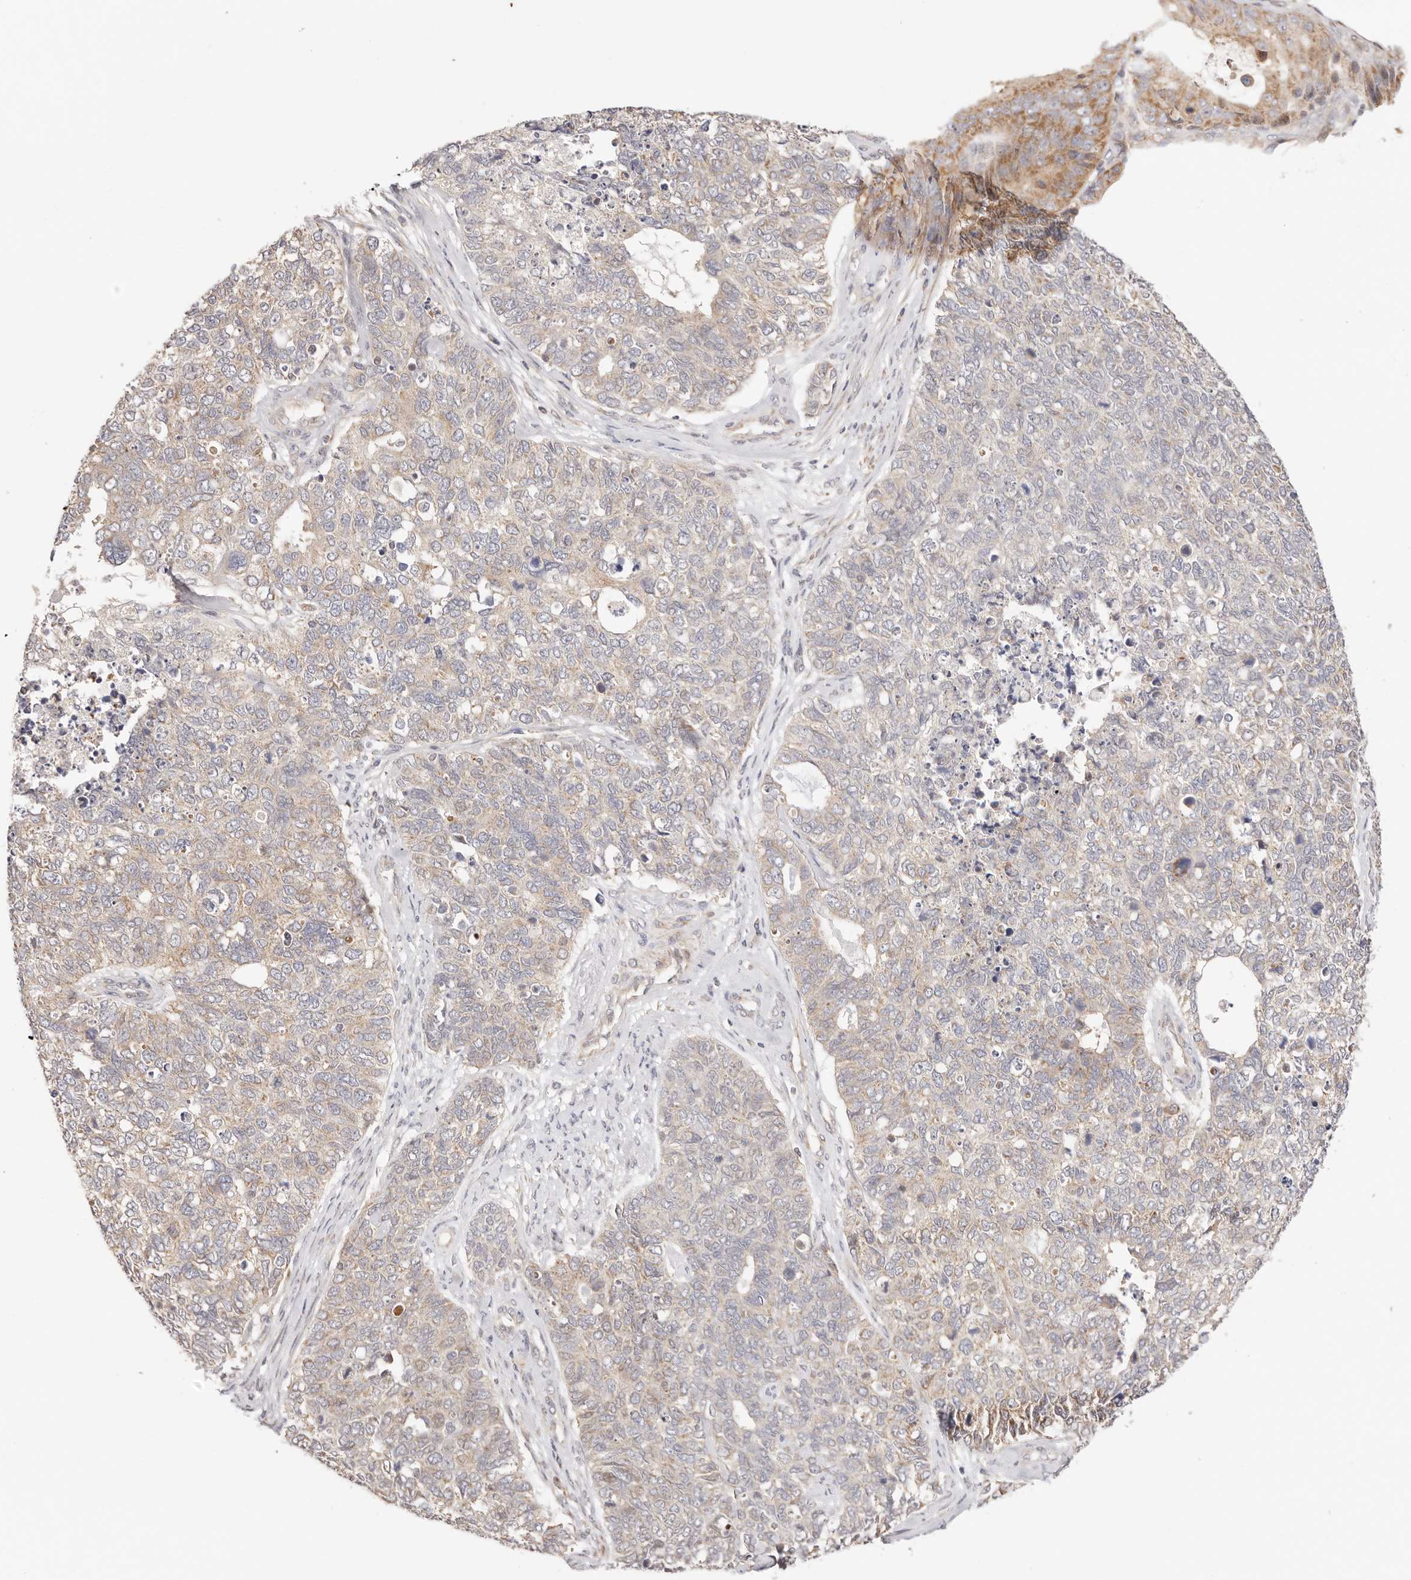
{"staining": {"intensity": "weak", "quantity": "<25%", "location": "cytoplasmic/membranous"}, "tissue": "cervical cancer", "cell_type": "Tumor cells", "image_type": "cancer", "snomed": [{"axis": "morphology", "description": "Squamous cell carcinoma, NOS"}, {"axis": "topography", "description": "Cervix"}], "caption": "Tumor cells show no significant staining in cervical cancer. (Stains: DAB (3,3'-diaminobenzidine) immunohistochemistry (IHC) with hematoxylin counter stain, Microscopy: brightfield microscopy at high magnification).", "gene": "KCMF1", "patient": {"sex": "female", "age": 63}}